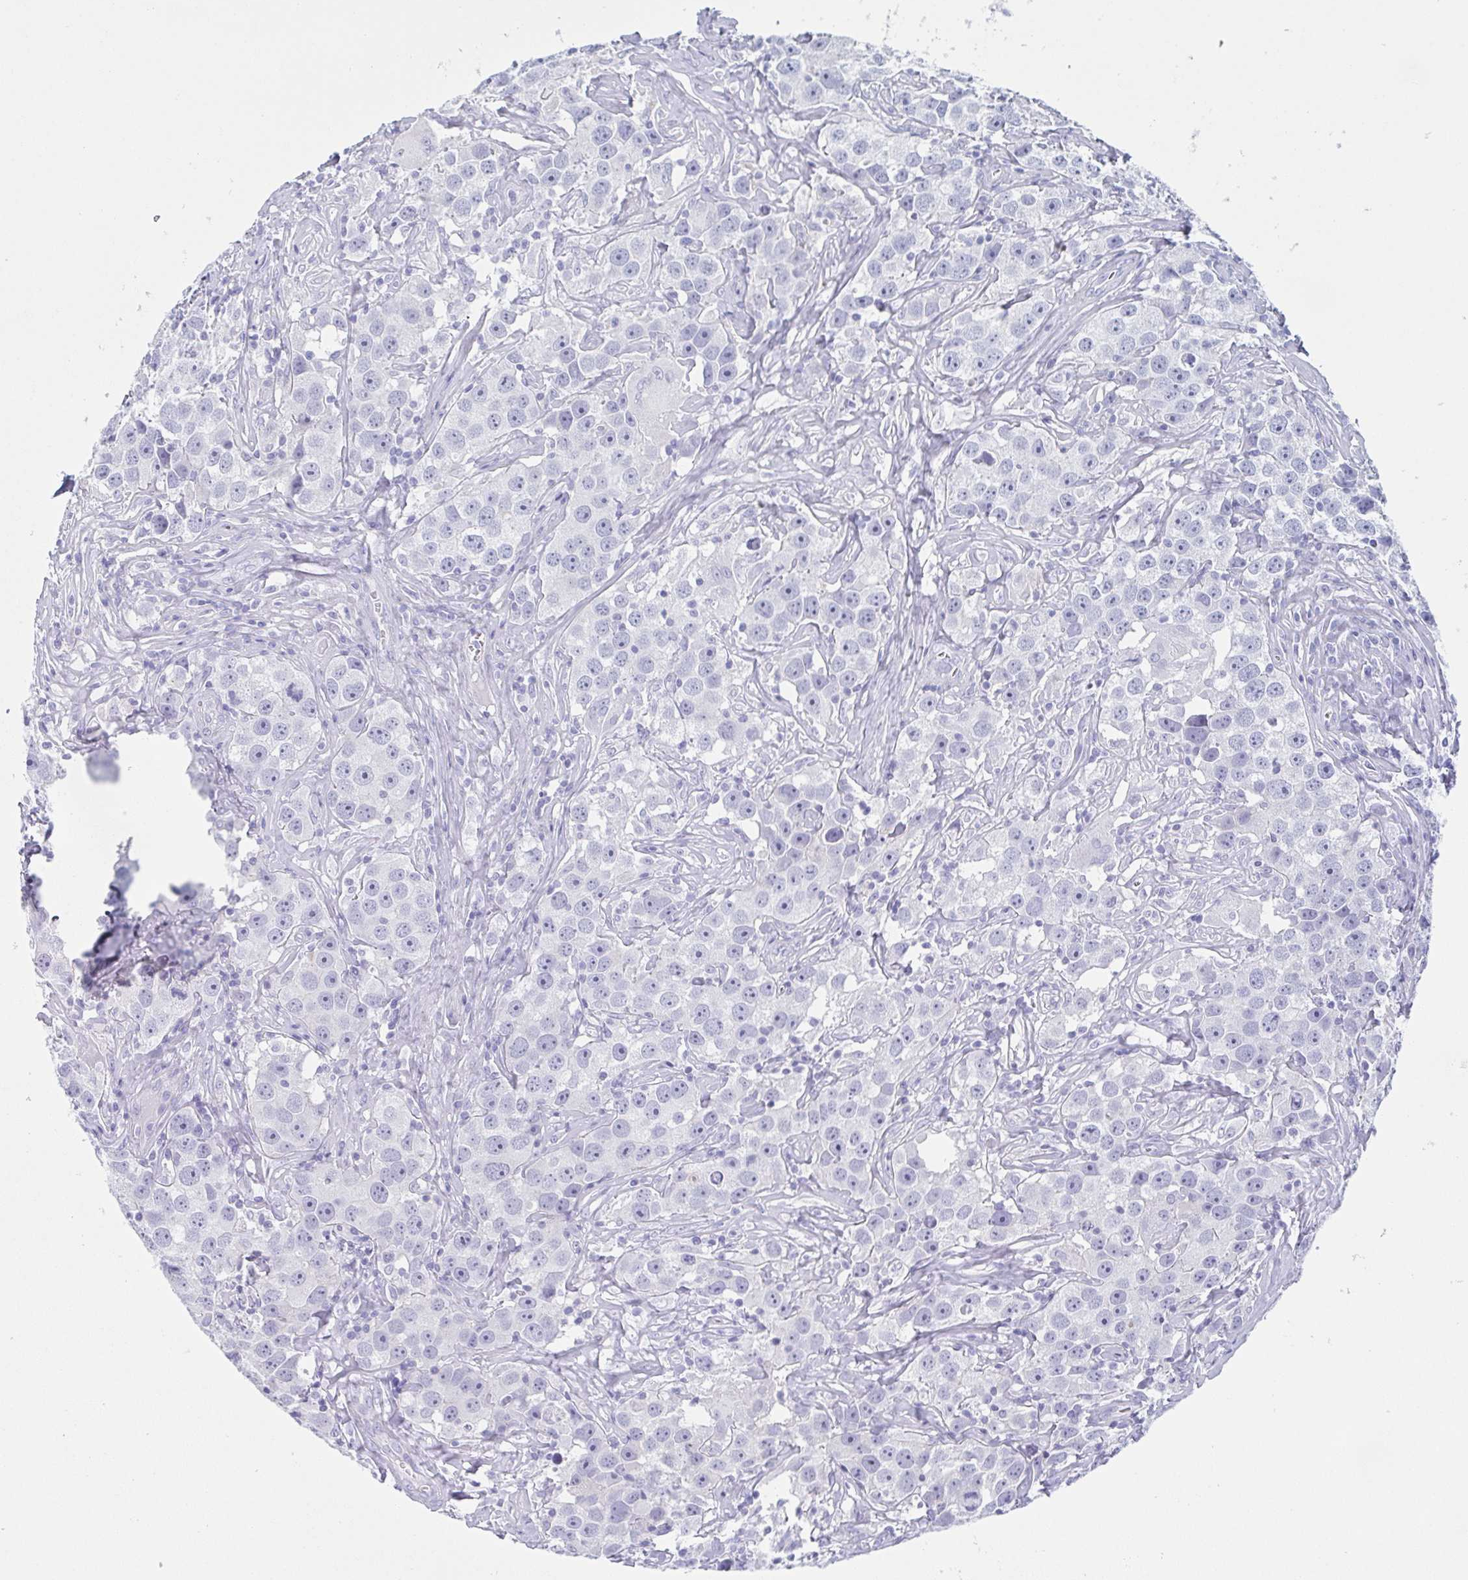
{"staining": {"intensity": "negative", "quantity": "none", "location": "none"}, "tissue": "testis cancer", "cell_type": "Tumor cells", "image_type": "cancer", "snomed": [{"axis": "morphology", "description": "Seminoma, NOS"}, {"axis": "topography", "description": "Testis"}], "caption": "This is an immunohistochemistry micrograph of human testis cancer. There is no staining in tumor cells.", "gene": "TAGLN3", "patient": {"sex": "male", "age": 49}}